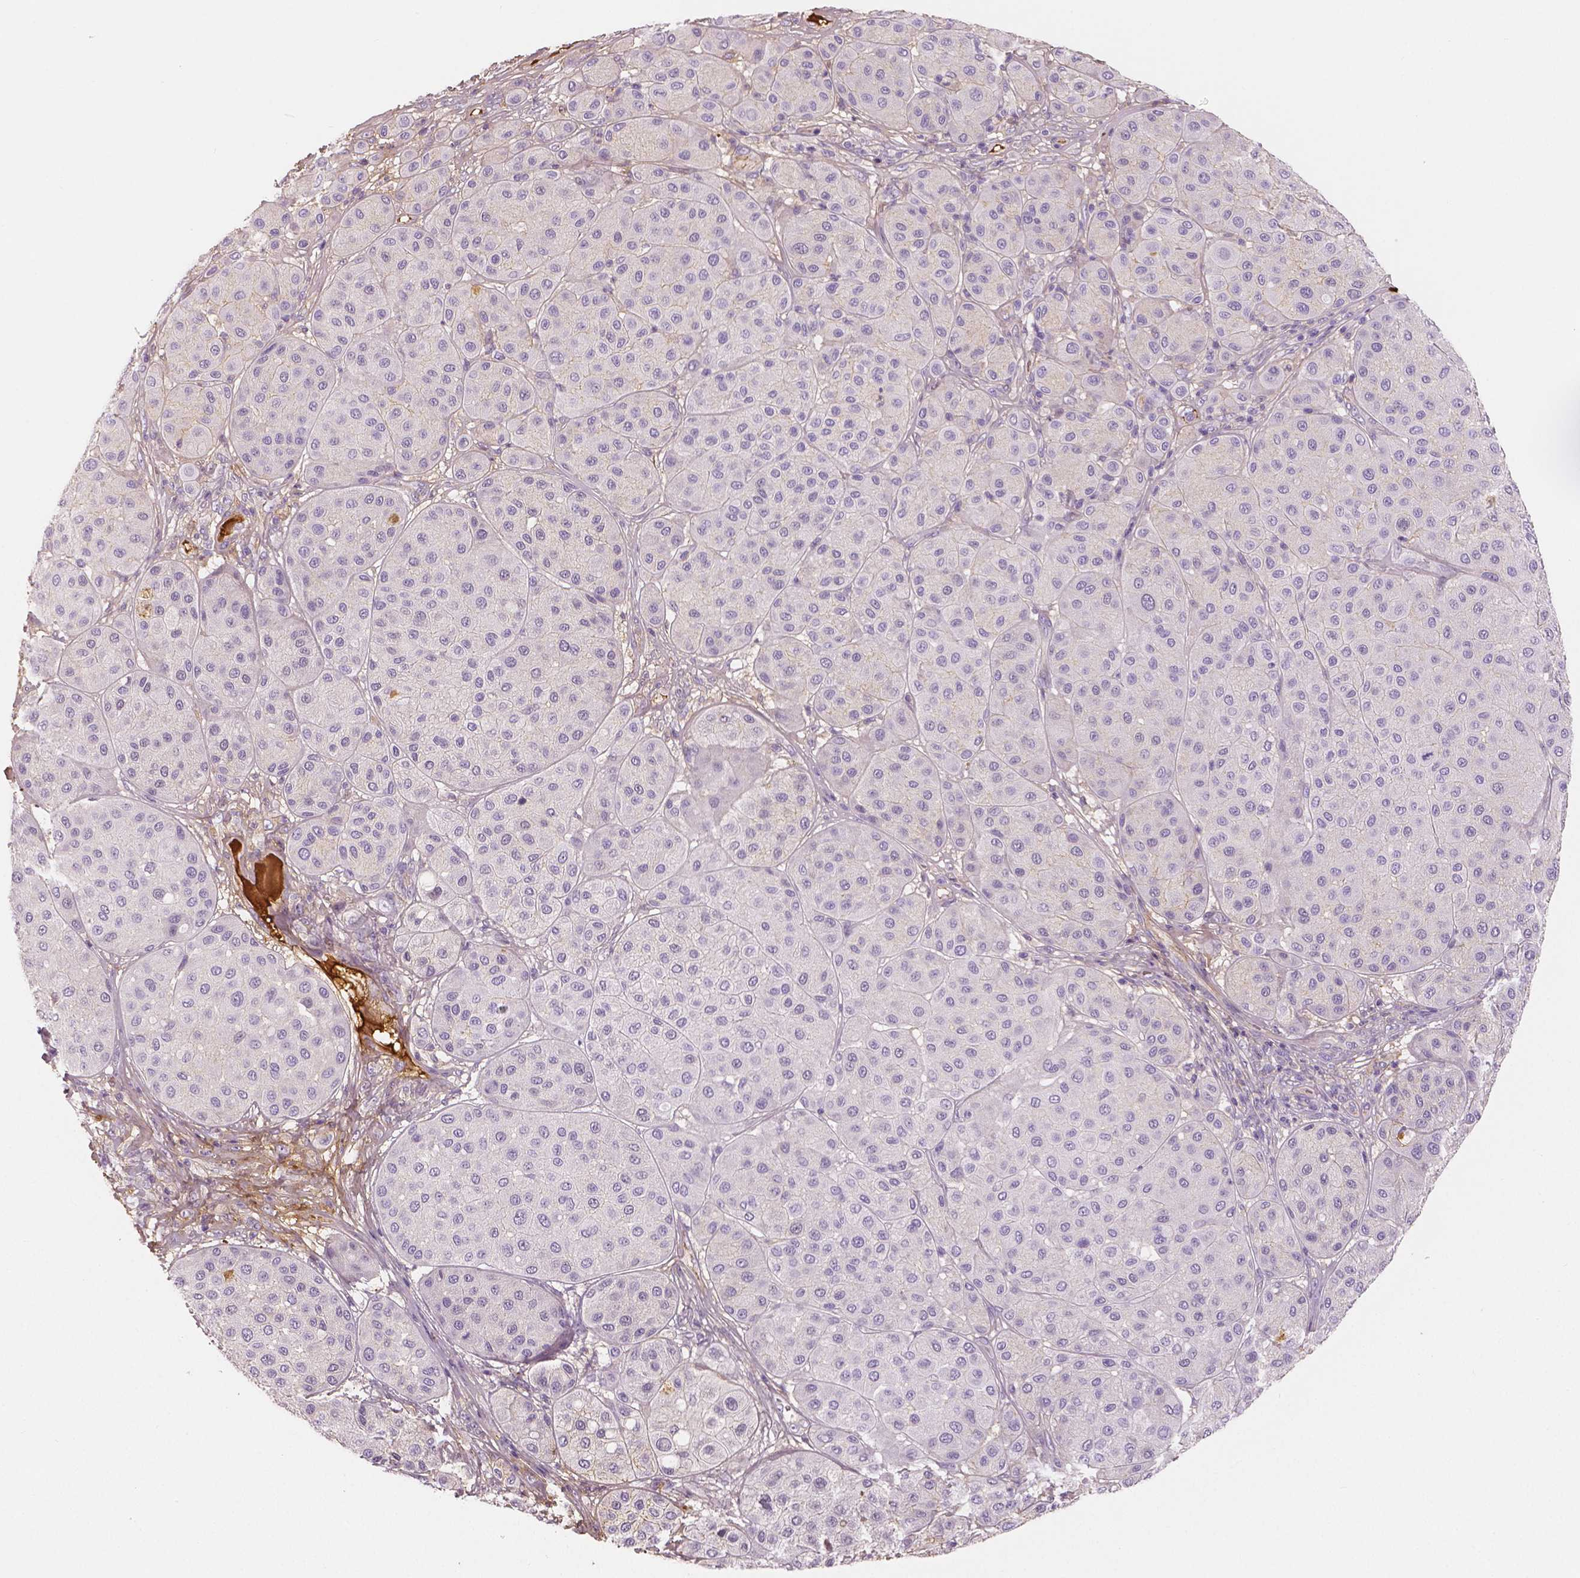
{"staining": {"intensity": "negative", "quantity": "none", "location": "none"}, "tissue": "melanoma", "cell_type": "Tumor cells", "image_type": "cancer", "snomed": [{"axis": "morphology", "description": "Malignant melanoma, Metastatic site"}, {"axis": "topography", "description": "Smooth muscle"}], "caption": "High power microscopy image of an immunohistochemistry (IHC) photomicrograph of melanoma, revealing no significant staining in tumor cells. (Brightfield microscopy of DAB (3,3'-diaminobenzidine) immunohistochemistry at high magnification).", "gene": "APOA4", "patient": {"sex": "male", "age": 41}}